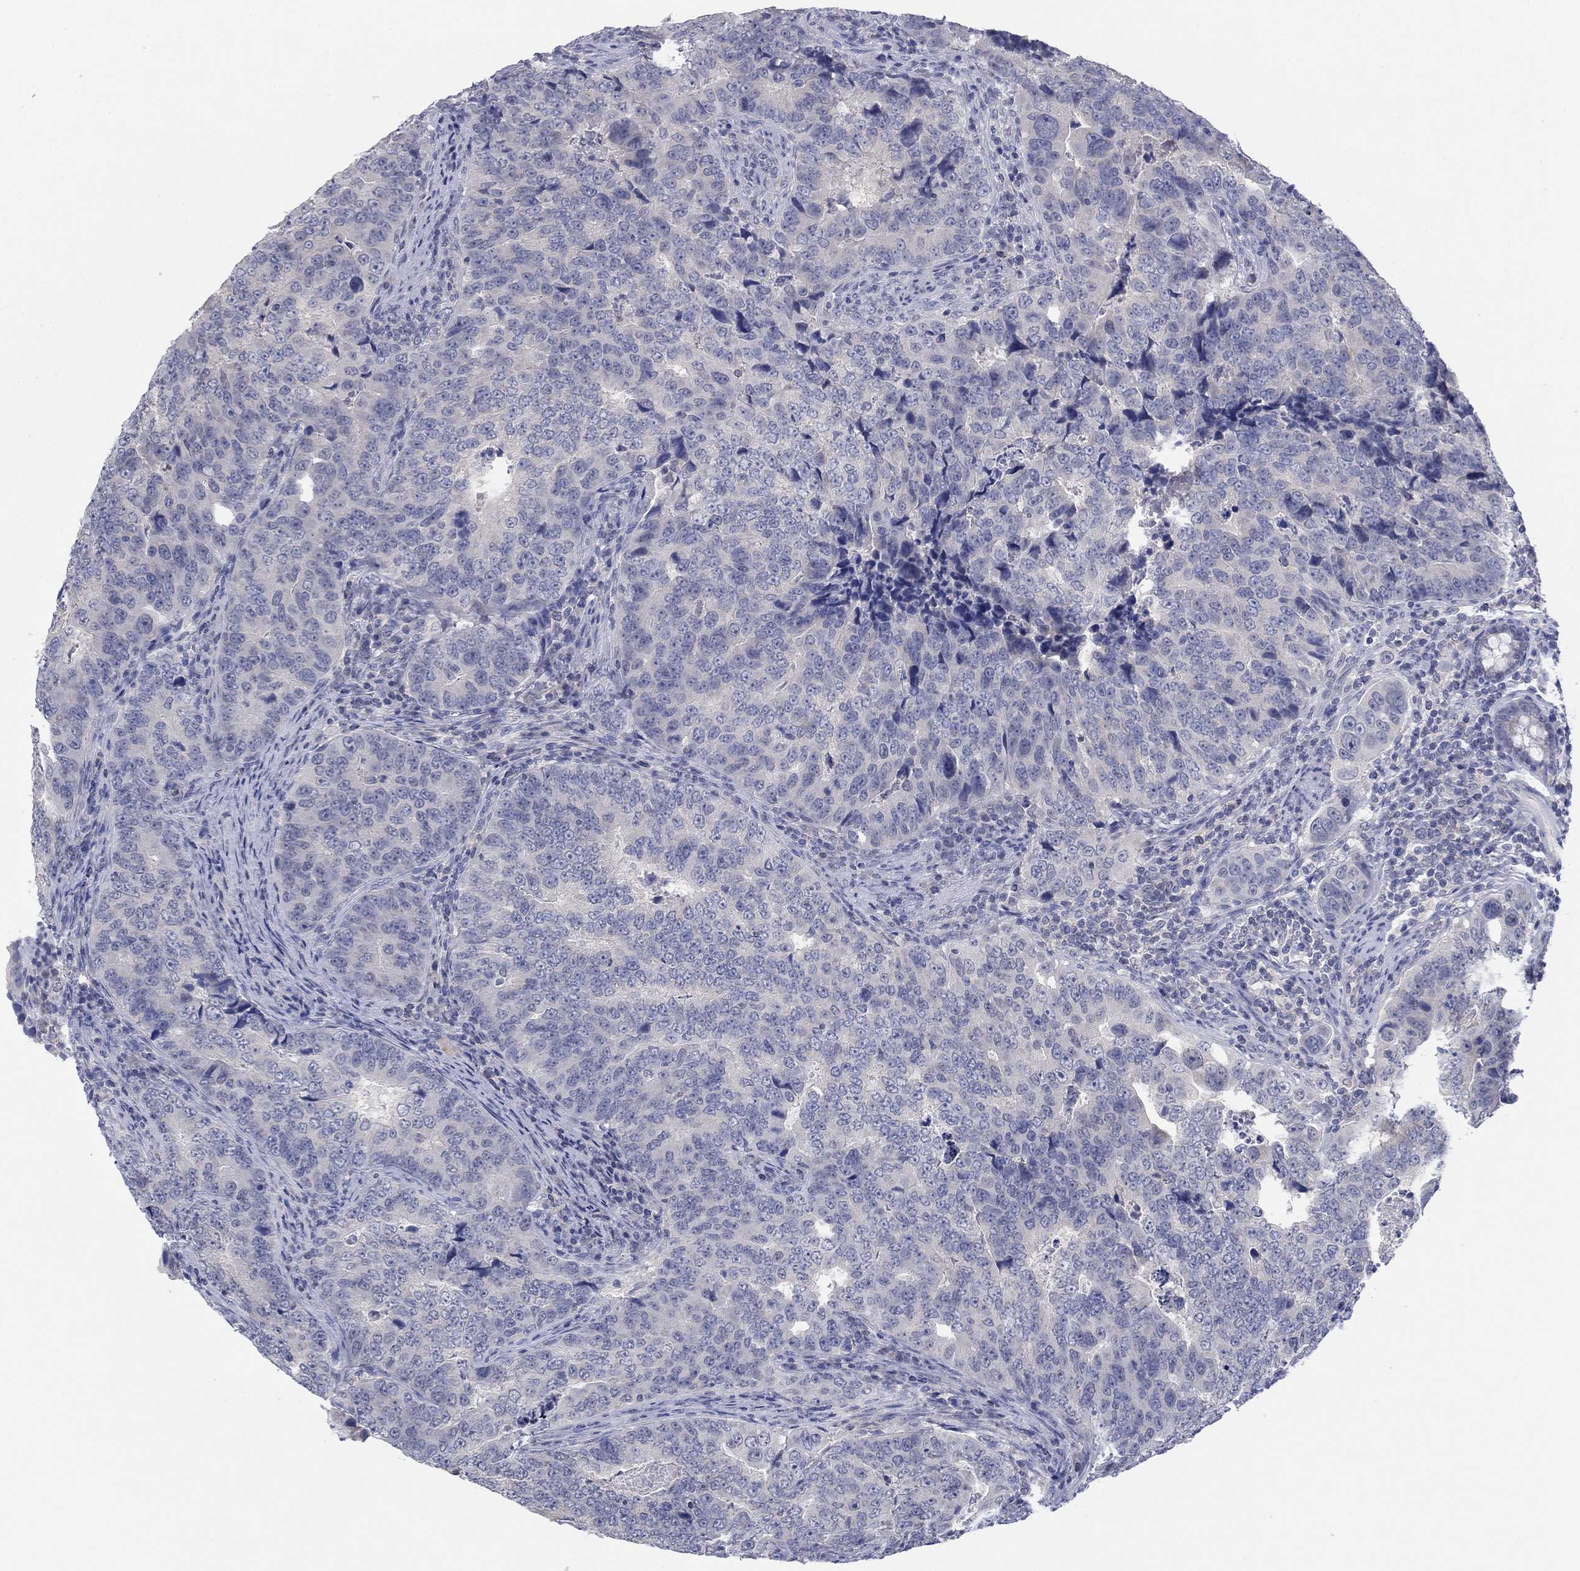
{"staining": {"intensity": "negative", "quantity": "none", "location": "none"}, "tissue": "colorectal cancer", "cell_type": "Tumor cells", "image_type": "cancer", "snomed": [{"axis": "morphology", "description": "Adenocarcinoma, NOS"}, {"axis": "topography", "description": "Colon"}], "caption": "High power microscopy image of an immunohistochemistry (IHC) histopathology image of colorectal adenocarcinoma, revealing no significant positivity in tumor cells. Brightfield microscopy of immunohistochemistry (IHC) stained with DAB (brown) and hematoxylin (blue), captured at high magnification.", "gene": "FER1L6", "patient": {"sex": "female", "age": 72}}